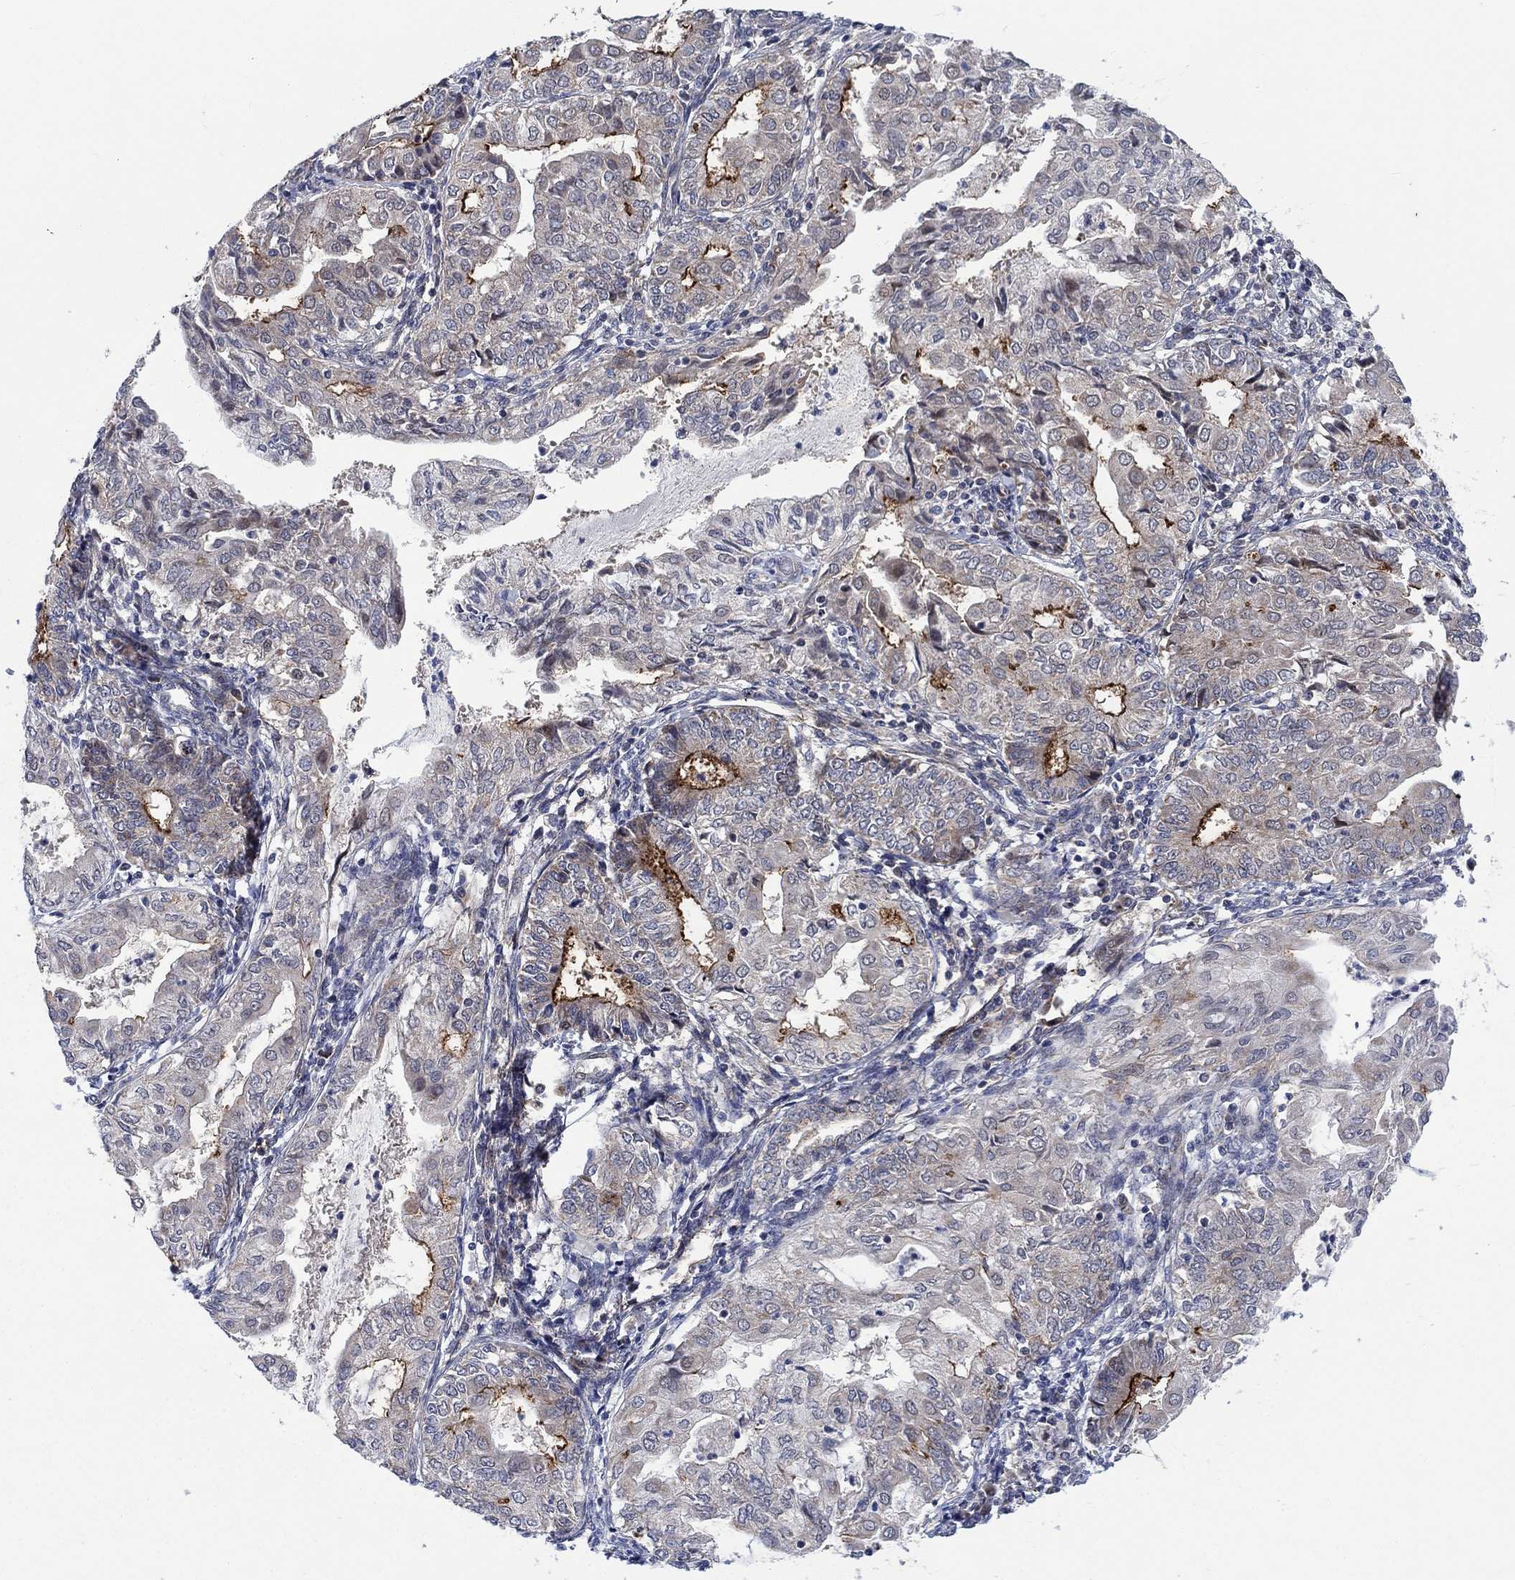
{"staining": {"intensity": "strong", "quantity": "<25%", "location": "cytoplasmic/membranous"}, "tissue": "endometrial cancer", "cell_type": "Tumor cells", "image_type": "cancer", "snomed": [{"axis": "morphology", "description": "Adenocarcinoma, NOS"}, {"axis": "topography", "description": "Endometrium"}], "caption": "Tumor cells reveal strong cytoplasmic/membranous staining in approximately <25% of cells in adenocarcinoma (endometrial).", "gene": "SLC35F2", "patient": {"sex": "female", "age": 68}}